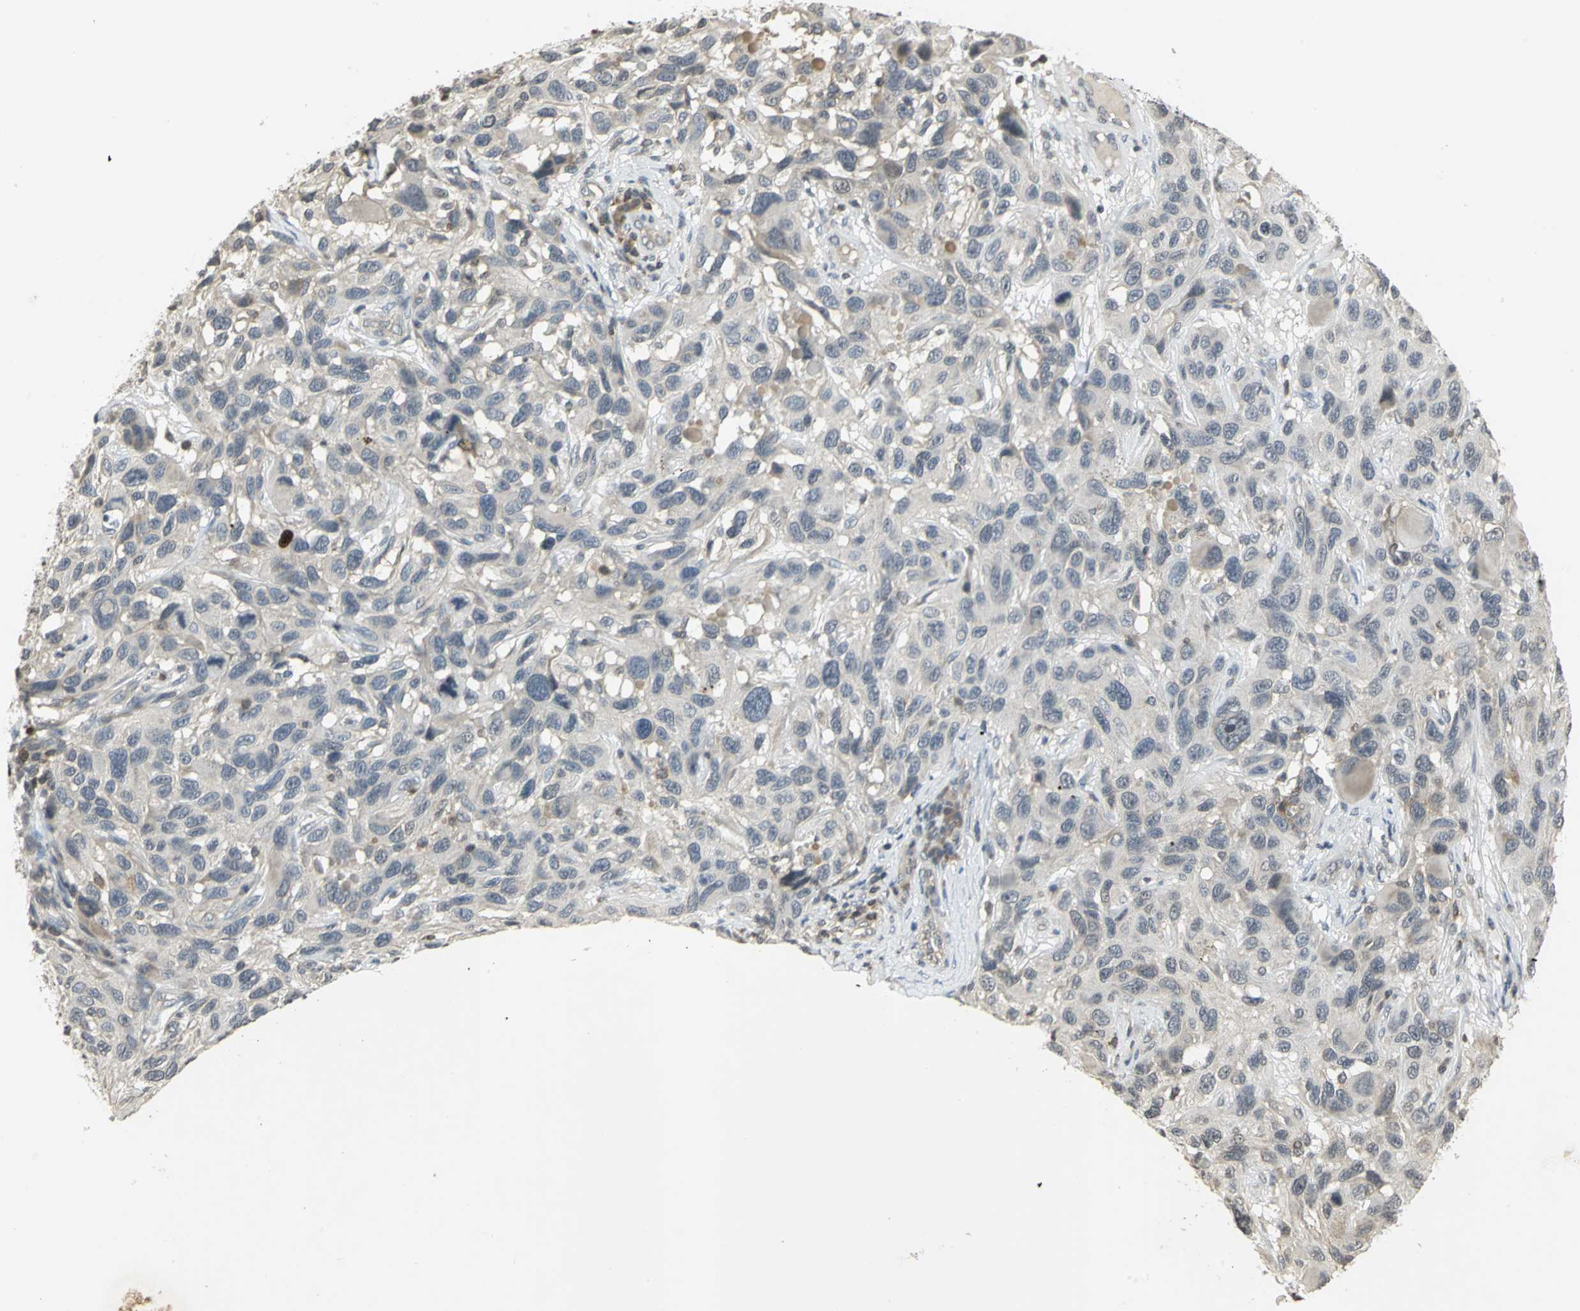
{"staining": {"intensity": "negative", "quantity": "none", "location": "none"}, "tissue": "melanoma", "cell_type": "Tumor cells", "image_type": "cancer", "snomed": [{"axis": "morphology", "description": "Malignant melanoma, NOS"}, {"axis": "topography", "description": "Skin"}], "caption": "Melanoma stained for a protein using immunohistochemistry reveals no positivity tumor cells.", "gene": "IL16", "patient": {"sex": "male", "age": 53}}